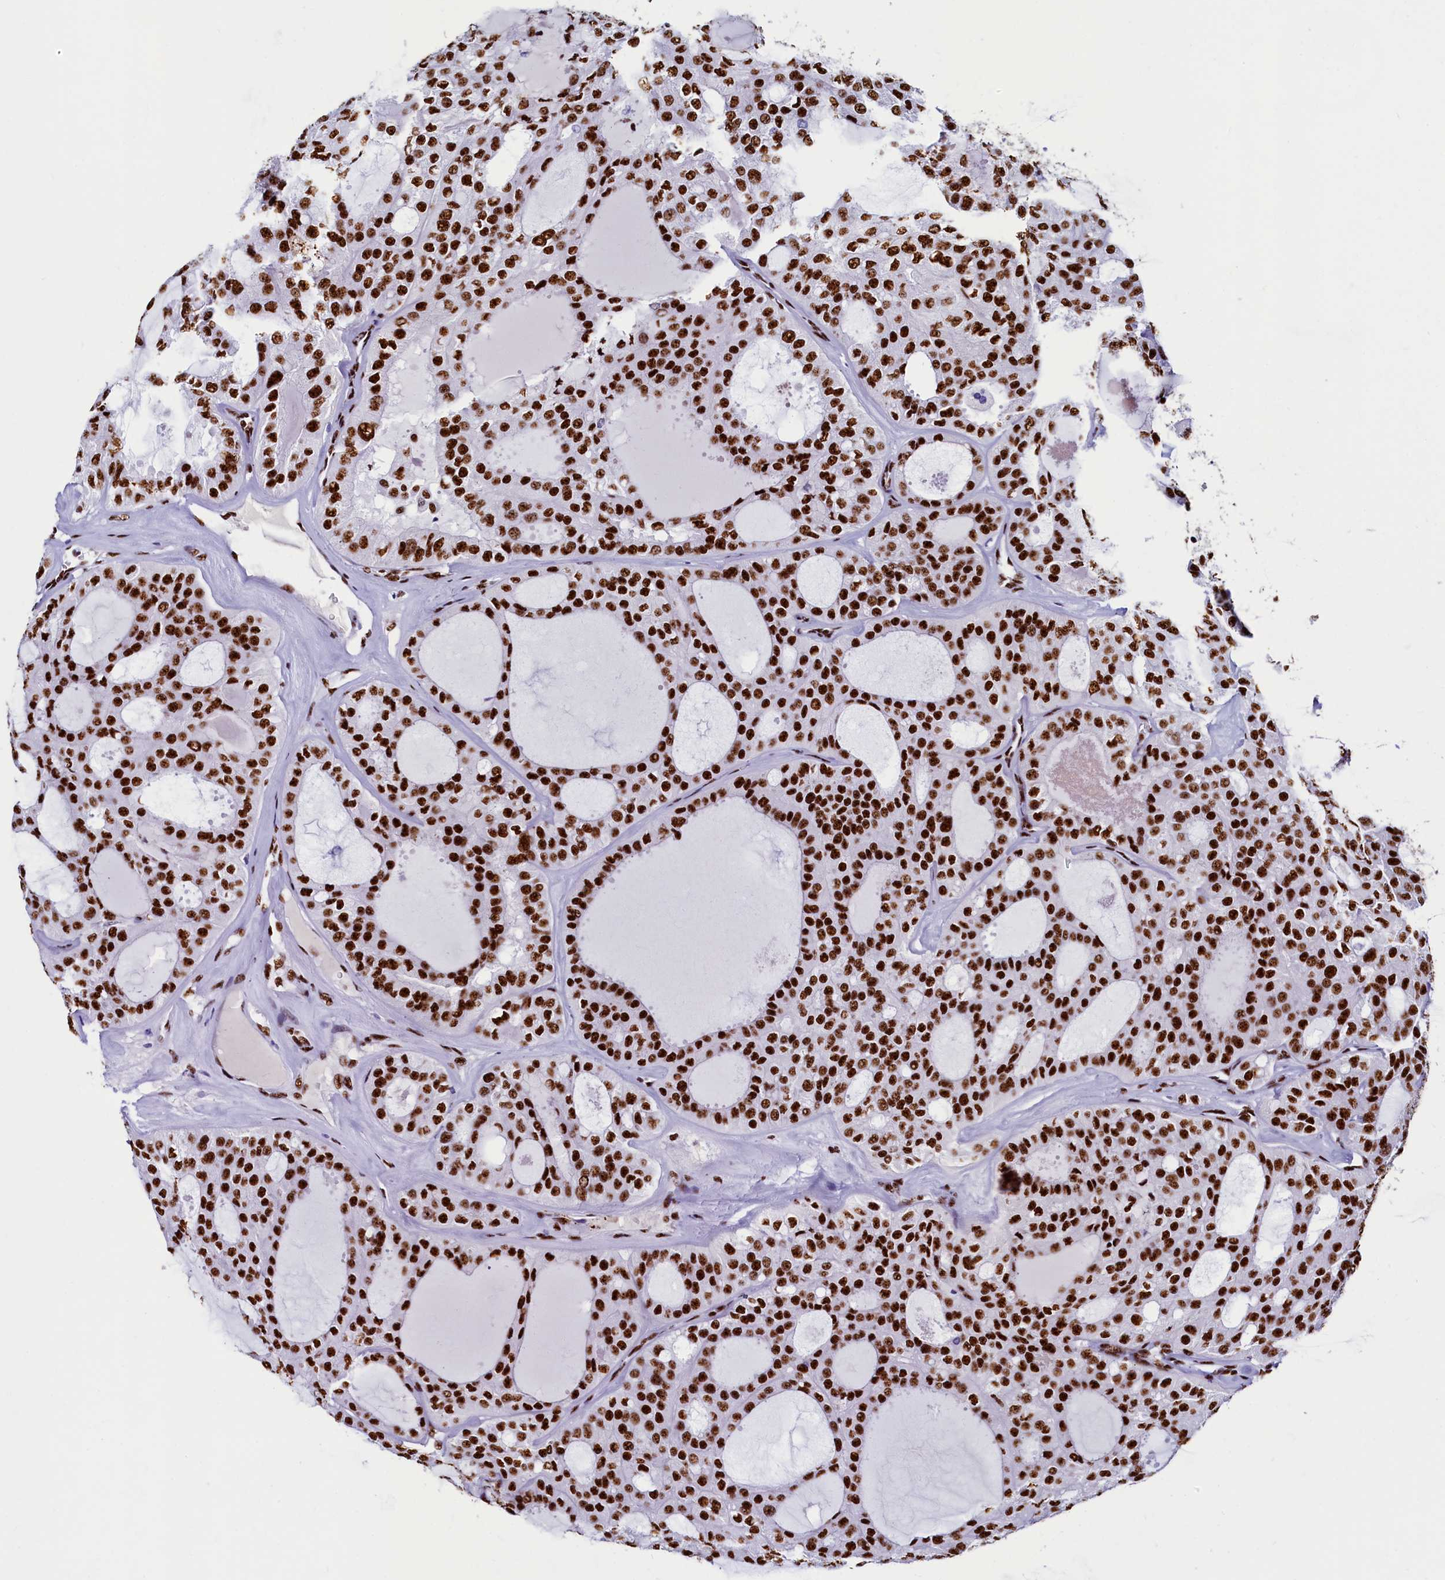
{"staining": {"intensity": "strong", "quantity": ">75%", "location": "nuclear"}, "tissue": "thyroid cancer", "cell_type": "Tumor cells", "image_type": "cancer", "snomed": [{"axis": "morphology", "description": "Follicular adenoma carcinoma, NOS"}, {"axis": "topography", "description": "Thyroid gland"}], "caption": "IHC staining of thyroid cancer, which exhibits high levels of strong nuclear staining in approximately >75% of tumor cells indicating strong nuclear protein staining. The staining was performed using DAB (brown) for protein detection and nuclei were counterstained in hematoxylin (blue).", "gene": "SRRM2", "patient": {"sex": "male", "age": 75}}